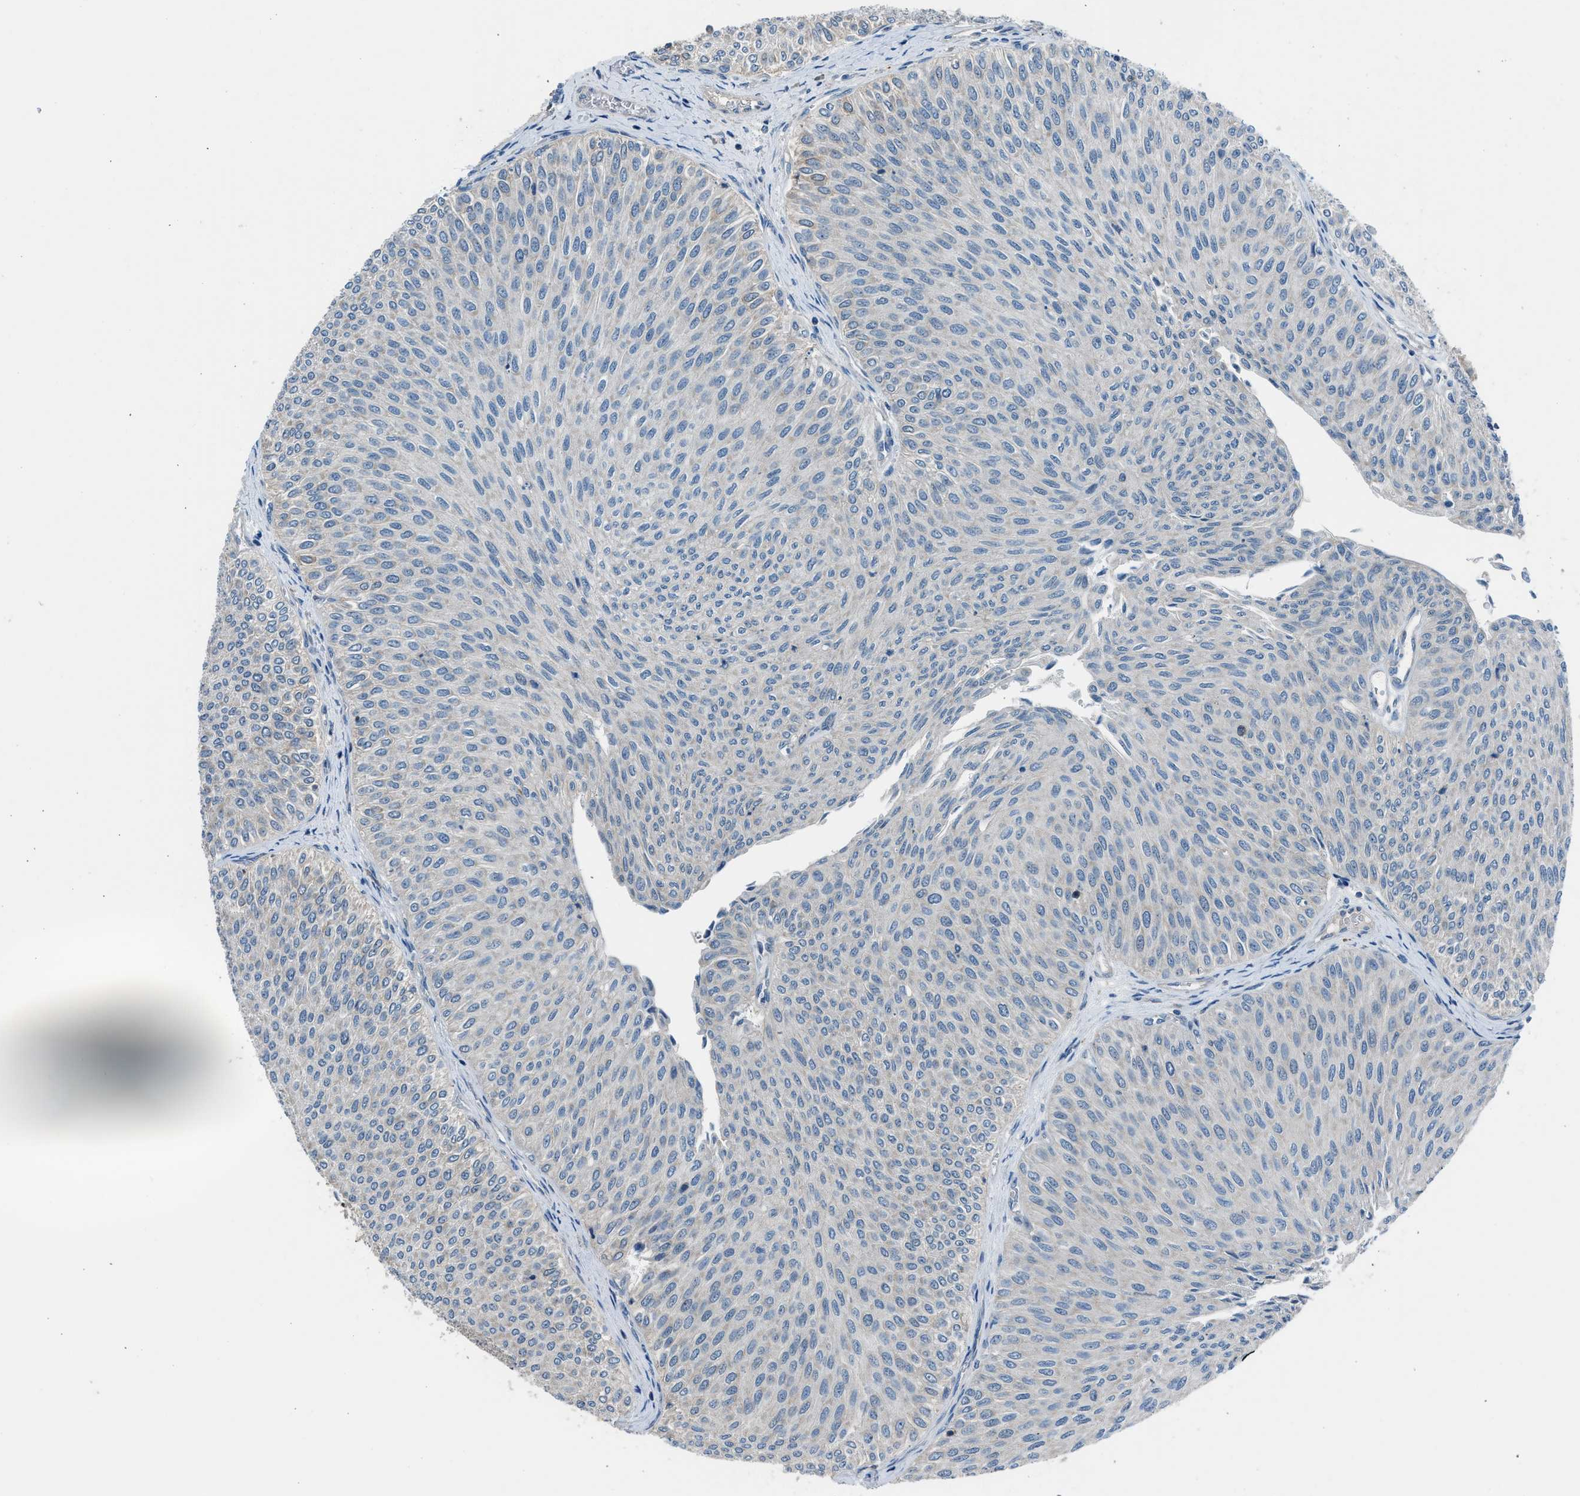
{"staining": {"intensity": "weak", "quantity": "<25%", "location": "cytoplasmic/membranous"}, "tissue": "urothelial cancer", "cell_type": "Tumor cells", "image_type": "cancer", "snomed": [{"axis": "morphology", "description": "Urothelial carcinoma, Low grade"}, {"axis": "topography", "description": "Urinary bladder"}], "caption": "A high-resolution histopathology image shows immunohistochemistry (IHC) staining of urothelial cancer, which displays no significant staining in tumor cells.", "gene": "LMLN", "patient": {"sex": "male", "age": 78}}